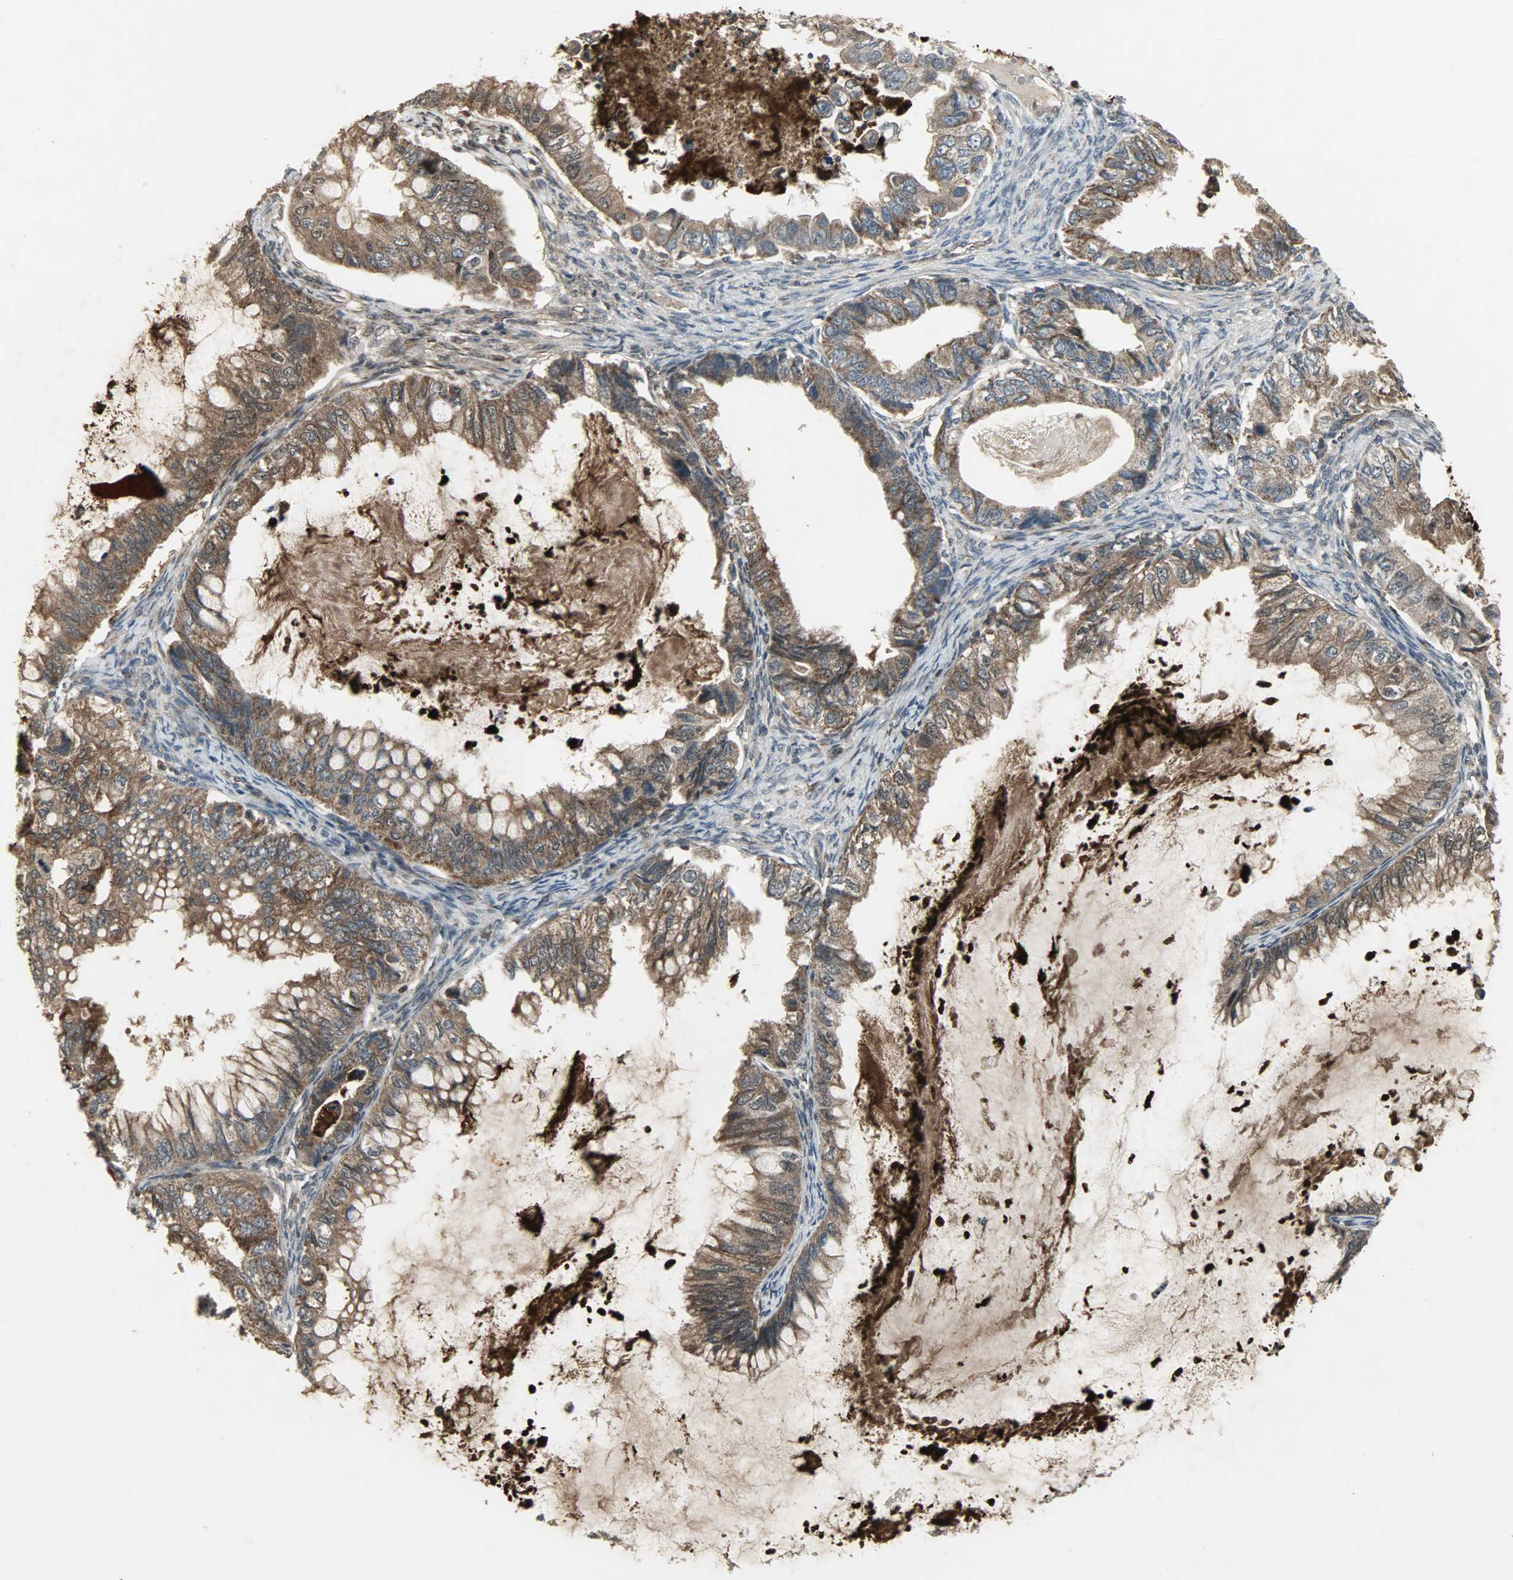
{"staining": {"intensity": "strong", "quantity": ">75%", "location": "cytoplasmic/membranous"}, "tissue": "ovarian cancer", "cell_type": "Tumor cells", "image_type": "cancer", "snomed": [{"axis": "morphology", "description": "Cystadenocarcinoma, mucinous, NOS"}, {"axis": "topography", "description": "Ovary"}], "caption": "A micrograph of mucinous cystadenocarcinoma (ovarian) stained for a protein reveals strong cytoplasmic/membranous brown staining in tumor cells. (DAB = brown stain, brightfield microscopy at high magnification).", "gene": "AMT", "patient": {"sex": "female", "age": 80}}